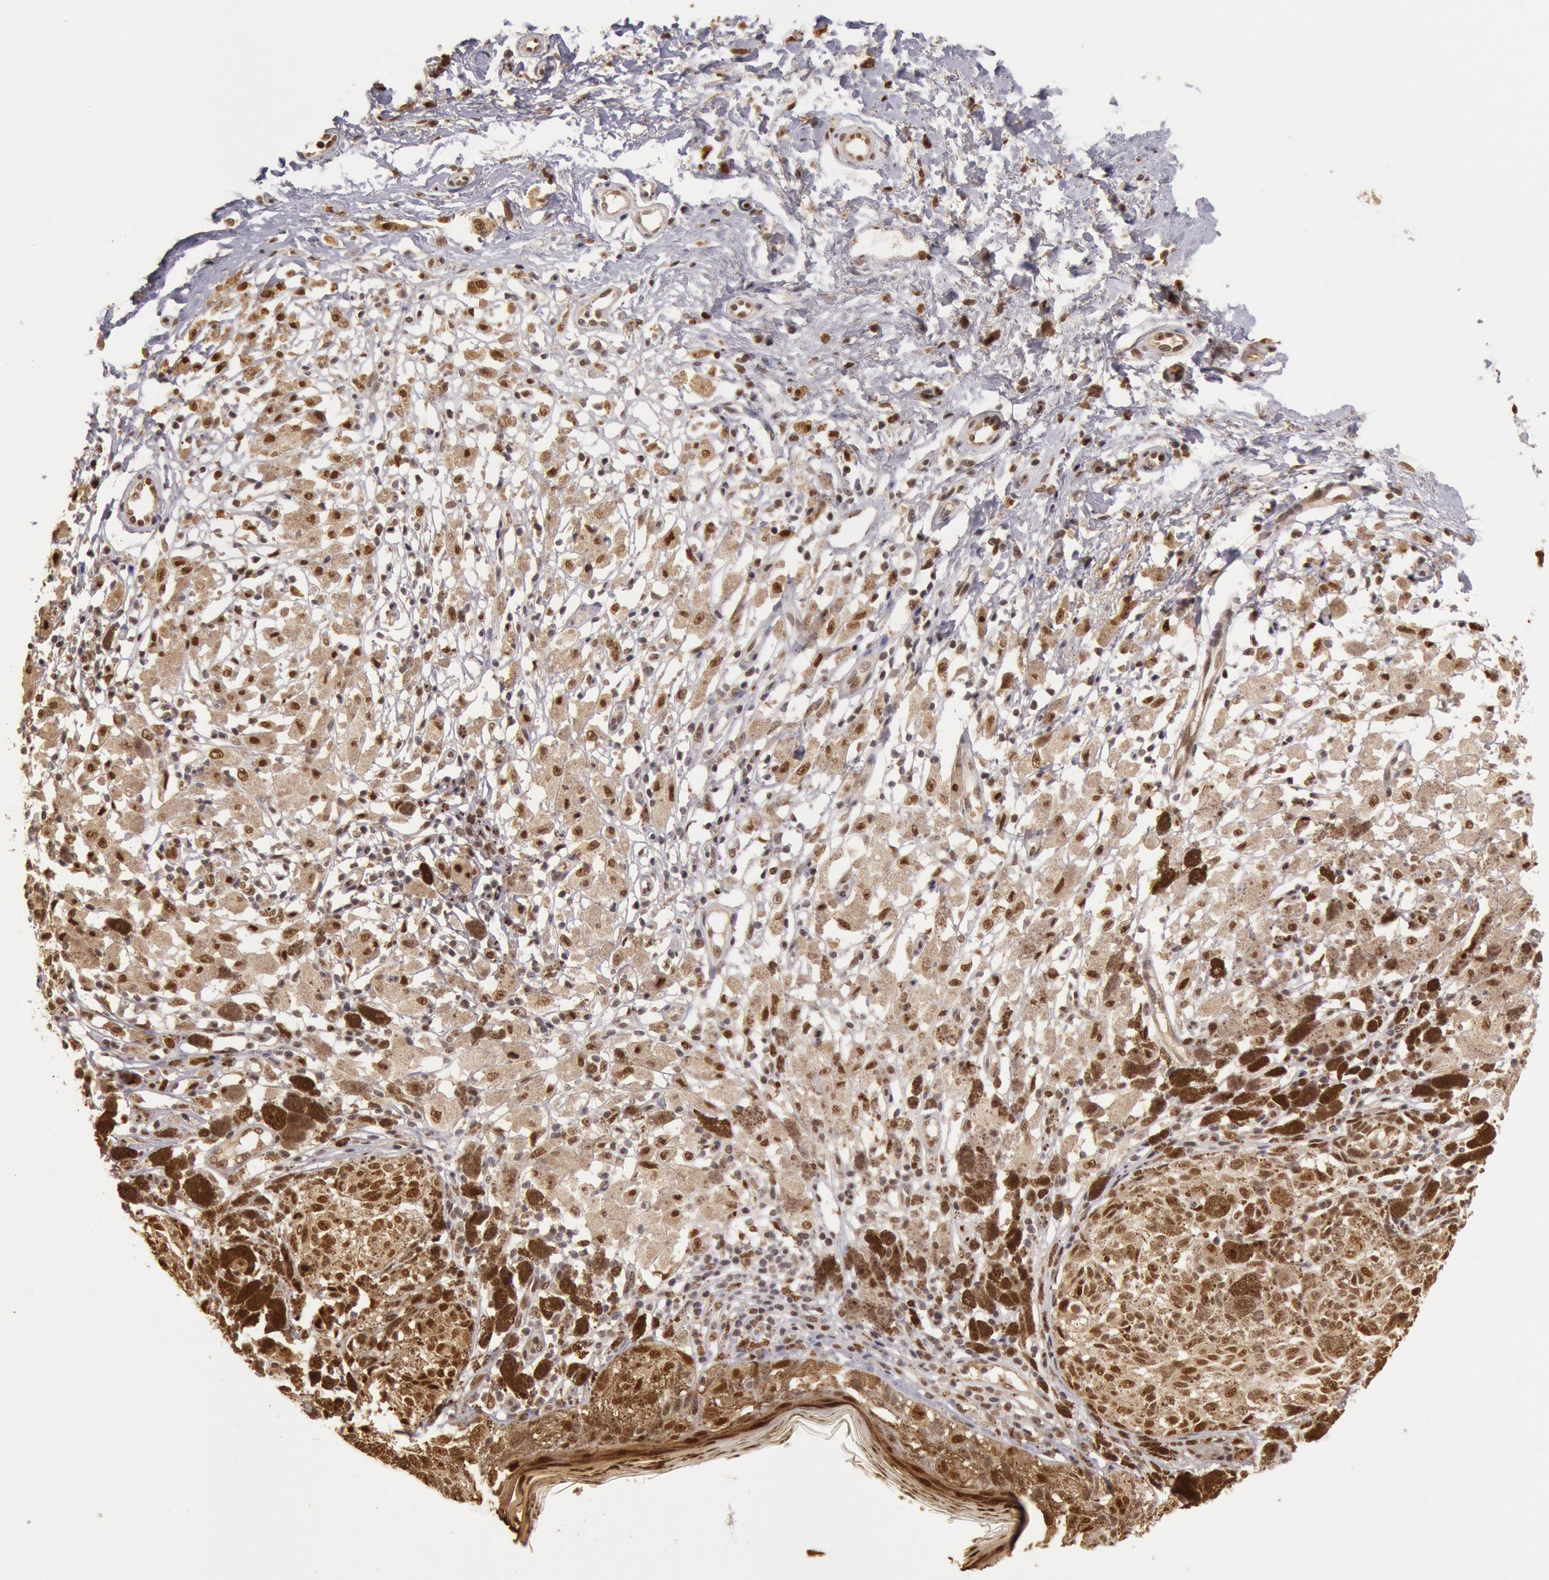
{"staining": {"intensity": "moderate", "quantity": ">75%", "location": "nuclear"}, "tissue": "melanoma", "cell_type": "Tumor cells", "image_type": "cancer", "snomed": [{"axis": "morphology", "description": "Malignant melanoma, NOS"}, {"axis": "topography", "description": "Skin"}], "caption": "This is a histology image of immunohistochemistry staining of malignant melanoma, which shows moderate positivity in the nuclear of tumor cells.", "gene": "LIG4", "patient": {"sex": "male", "age": 88}}